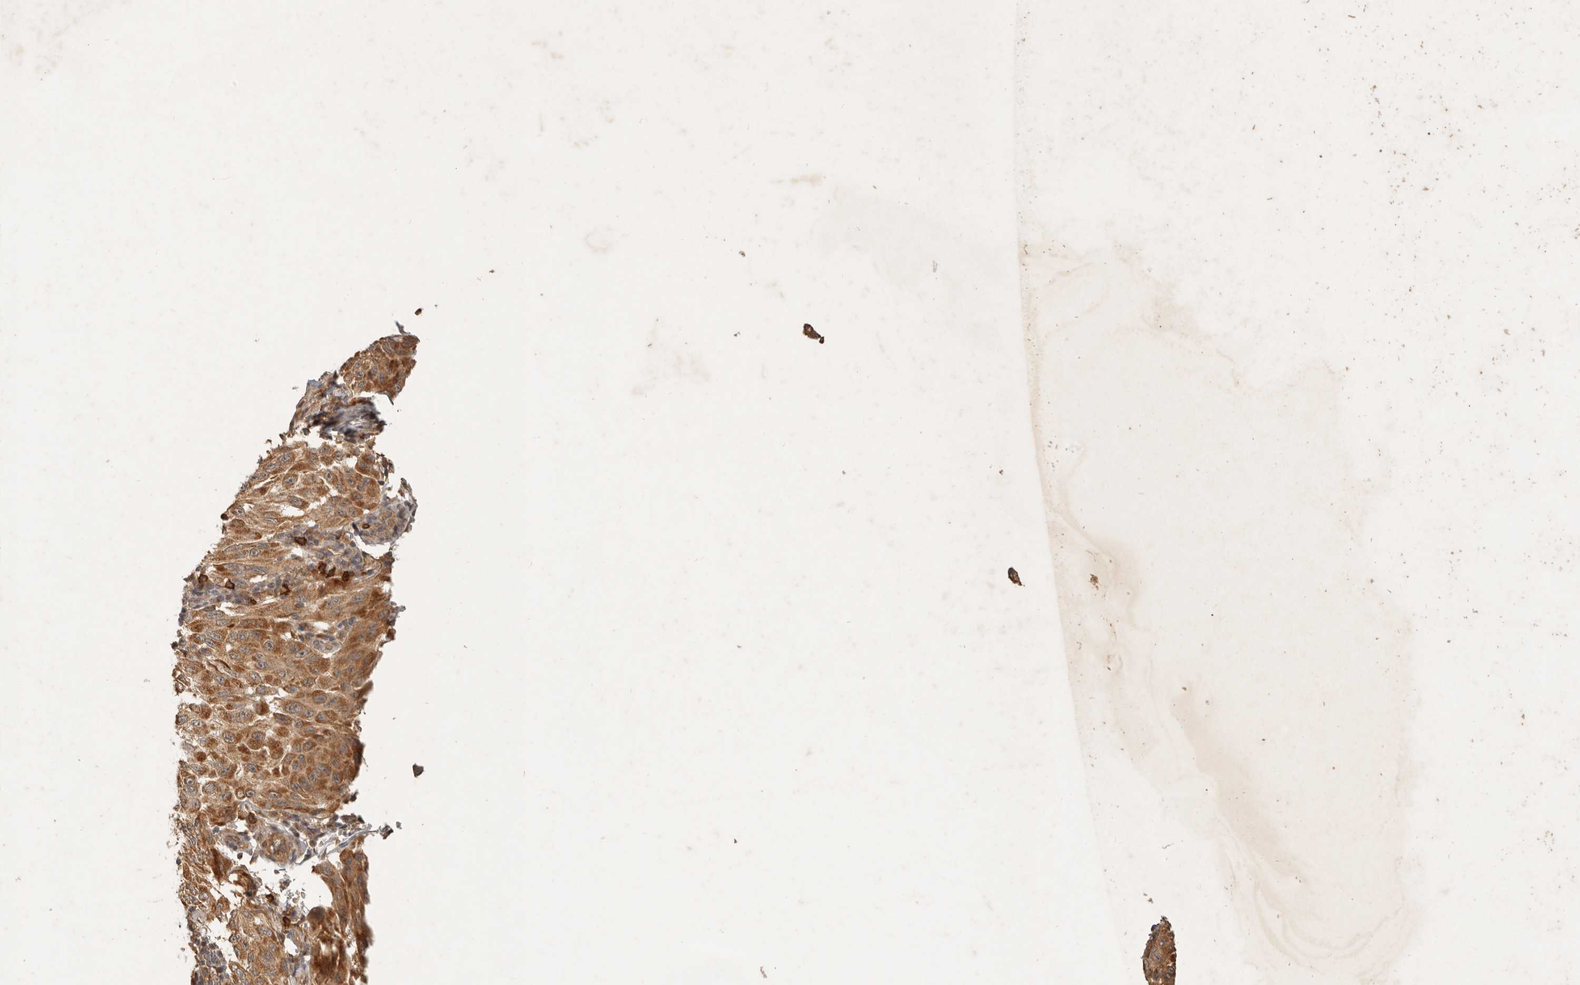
{"staining": {"intensity": "moderate", "quantity": ">75%", "location": "cytoplasmic/membranous"}, "tissue": "melanoma", "cell_type": "Tumor cells", "image_type": "cancer", "snomed": [{"axis": "morphology", "description": "Malignant melanoma, NOS"}, {"axis": "topography", "description": "Skin"}], "caption": "This photomicrograph demonstrates IHC staining of human melanoma, with medium moderate cytoplasmic/membranous expression in about >75% of tumor cells.", "gene": "CLEC4C", "patient": {"sex": "male", "age": 30}}